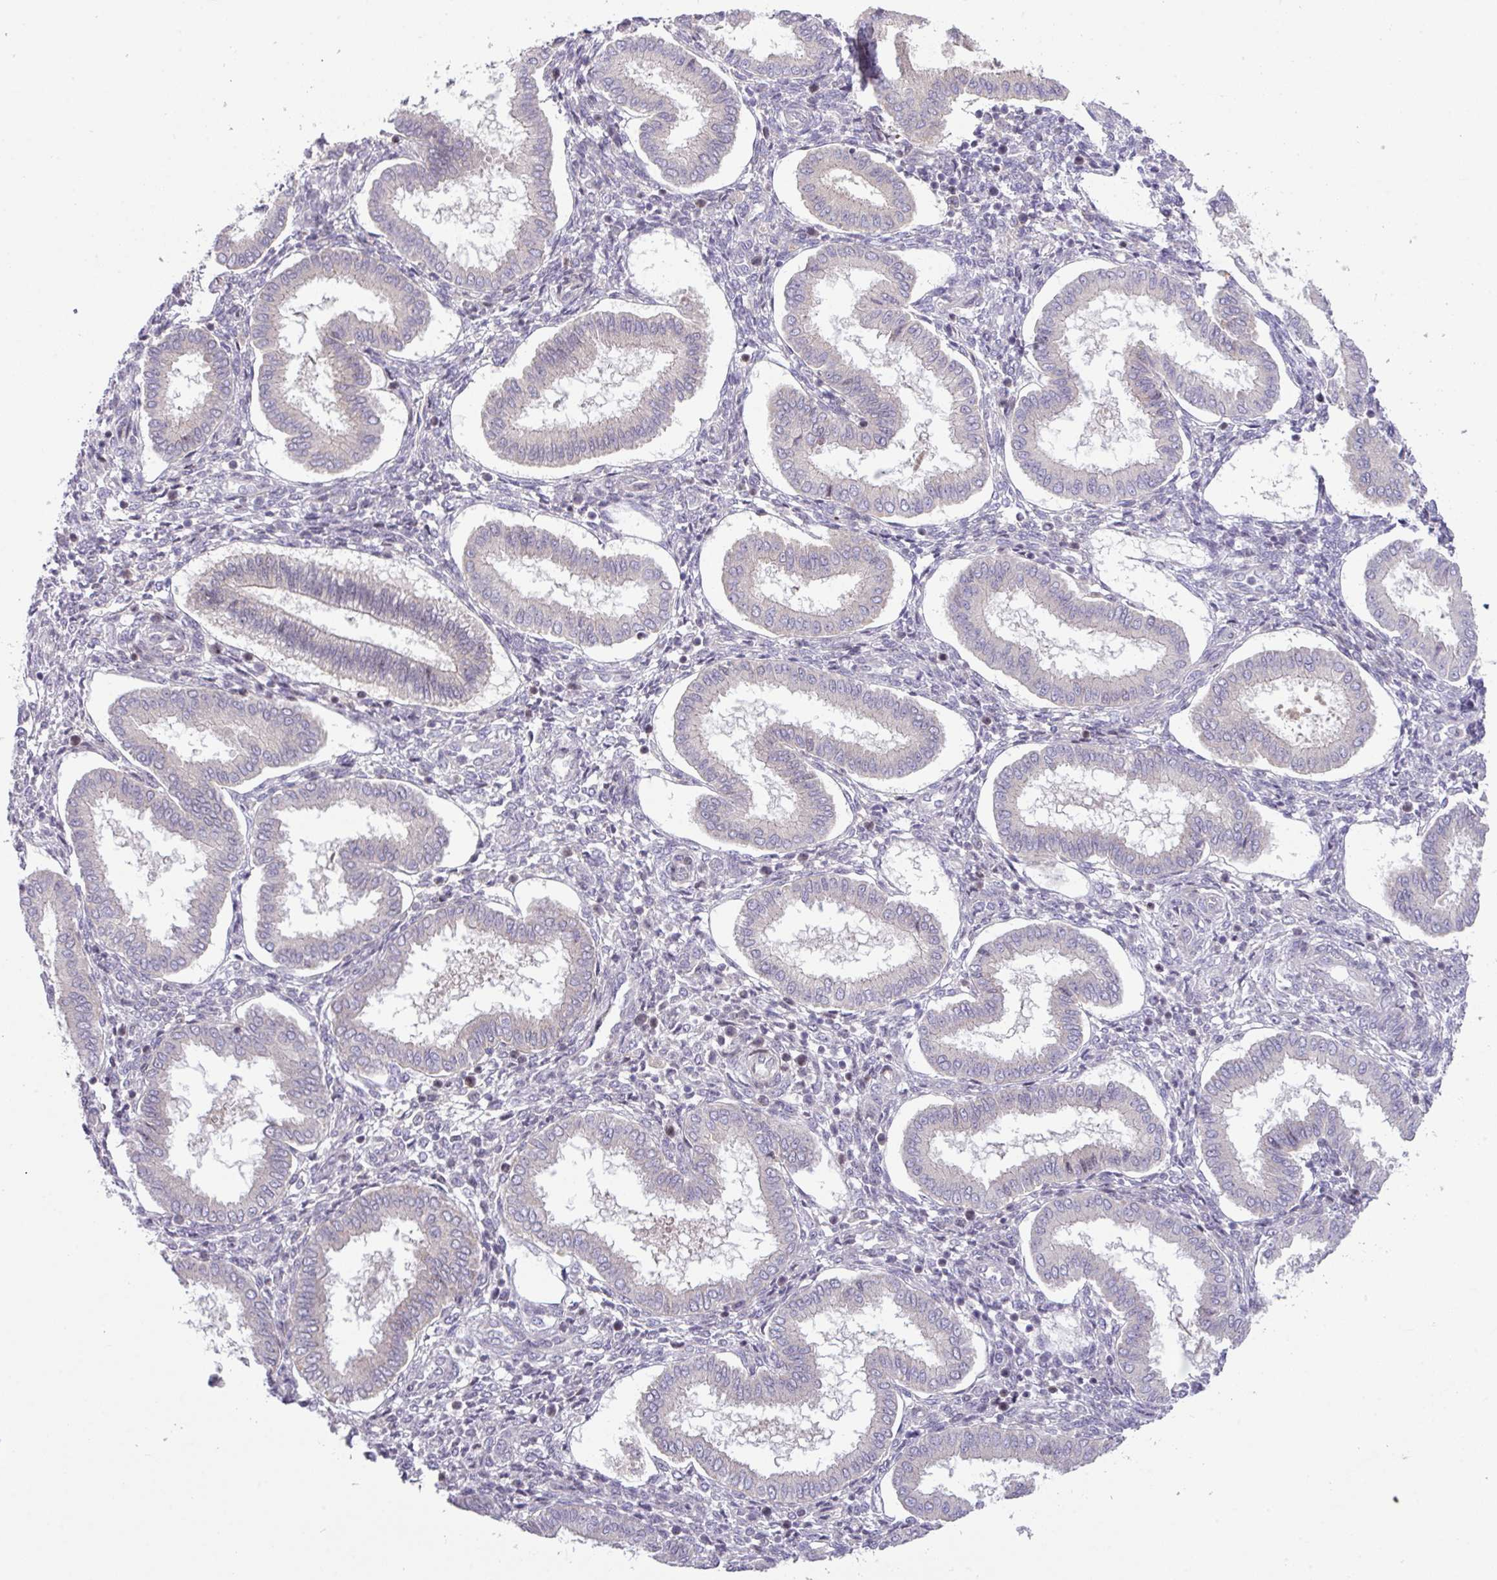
{"staining": {"intensity": "negative", "quantity": "none", "location": "none"}, "tissue": "endometrium", "cell_type": "Cells in endometrial stroma", "image_type": "normal", "snomed": [{"axis": "morphology", "description": "Normal tissue, NOS"}, {"axis": "topography", "description": "Endometrium"}], "caption": "Endometrium was stained to show a protein in brown. There is no significant staining in cells in endometrial stroma. (DAB IHC, high magnification).", "gene": "ZNF394", "patient": {"sex": "female", "age": 24}}